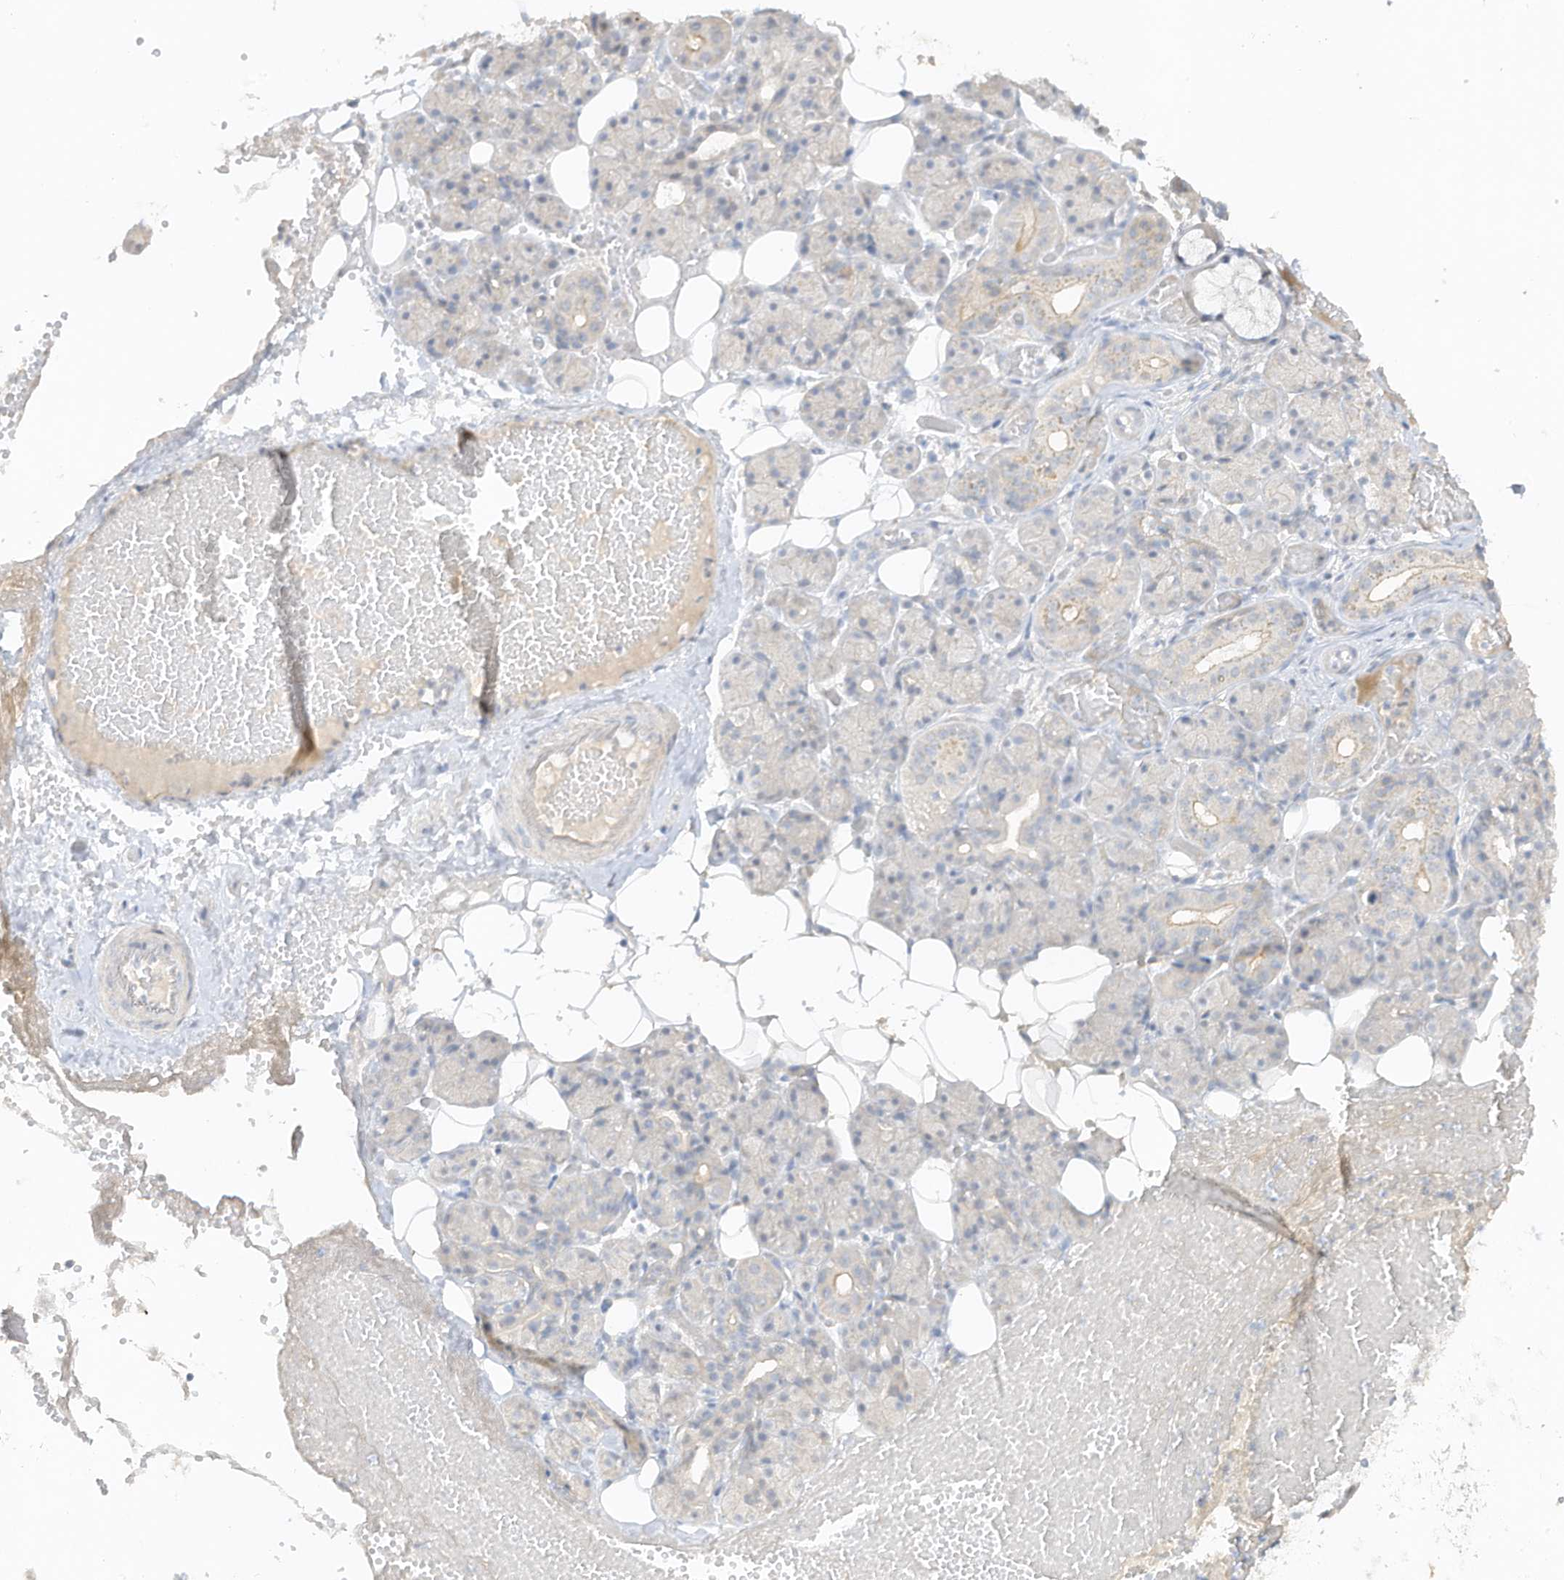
{"staining": {"intensity": "weak", "quantity": "<25%", "location": "cytoplasmic/membranous"}, "tissue": "salivary gland", "cell_type": "Glandular cells", "image_type": "normal", "snomed": [{"axis": "morphology", "description": "Normal tissue, NOS"}, {"axis": "topography", "description": "Salivary gland"}], "caption": "This is an immunohistochemistry micrograph of normal salivary gland. There is no staining in glandular cells.", "gene": "ZBTB41", "patient": {"sex": "male", "age": 63}}